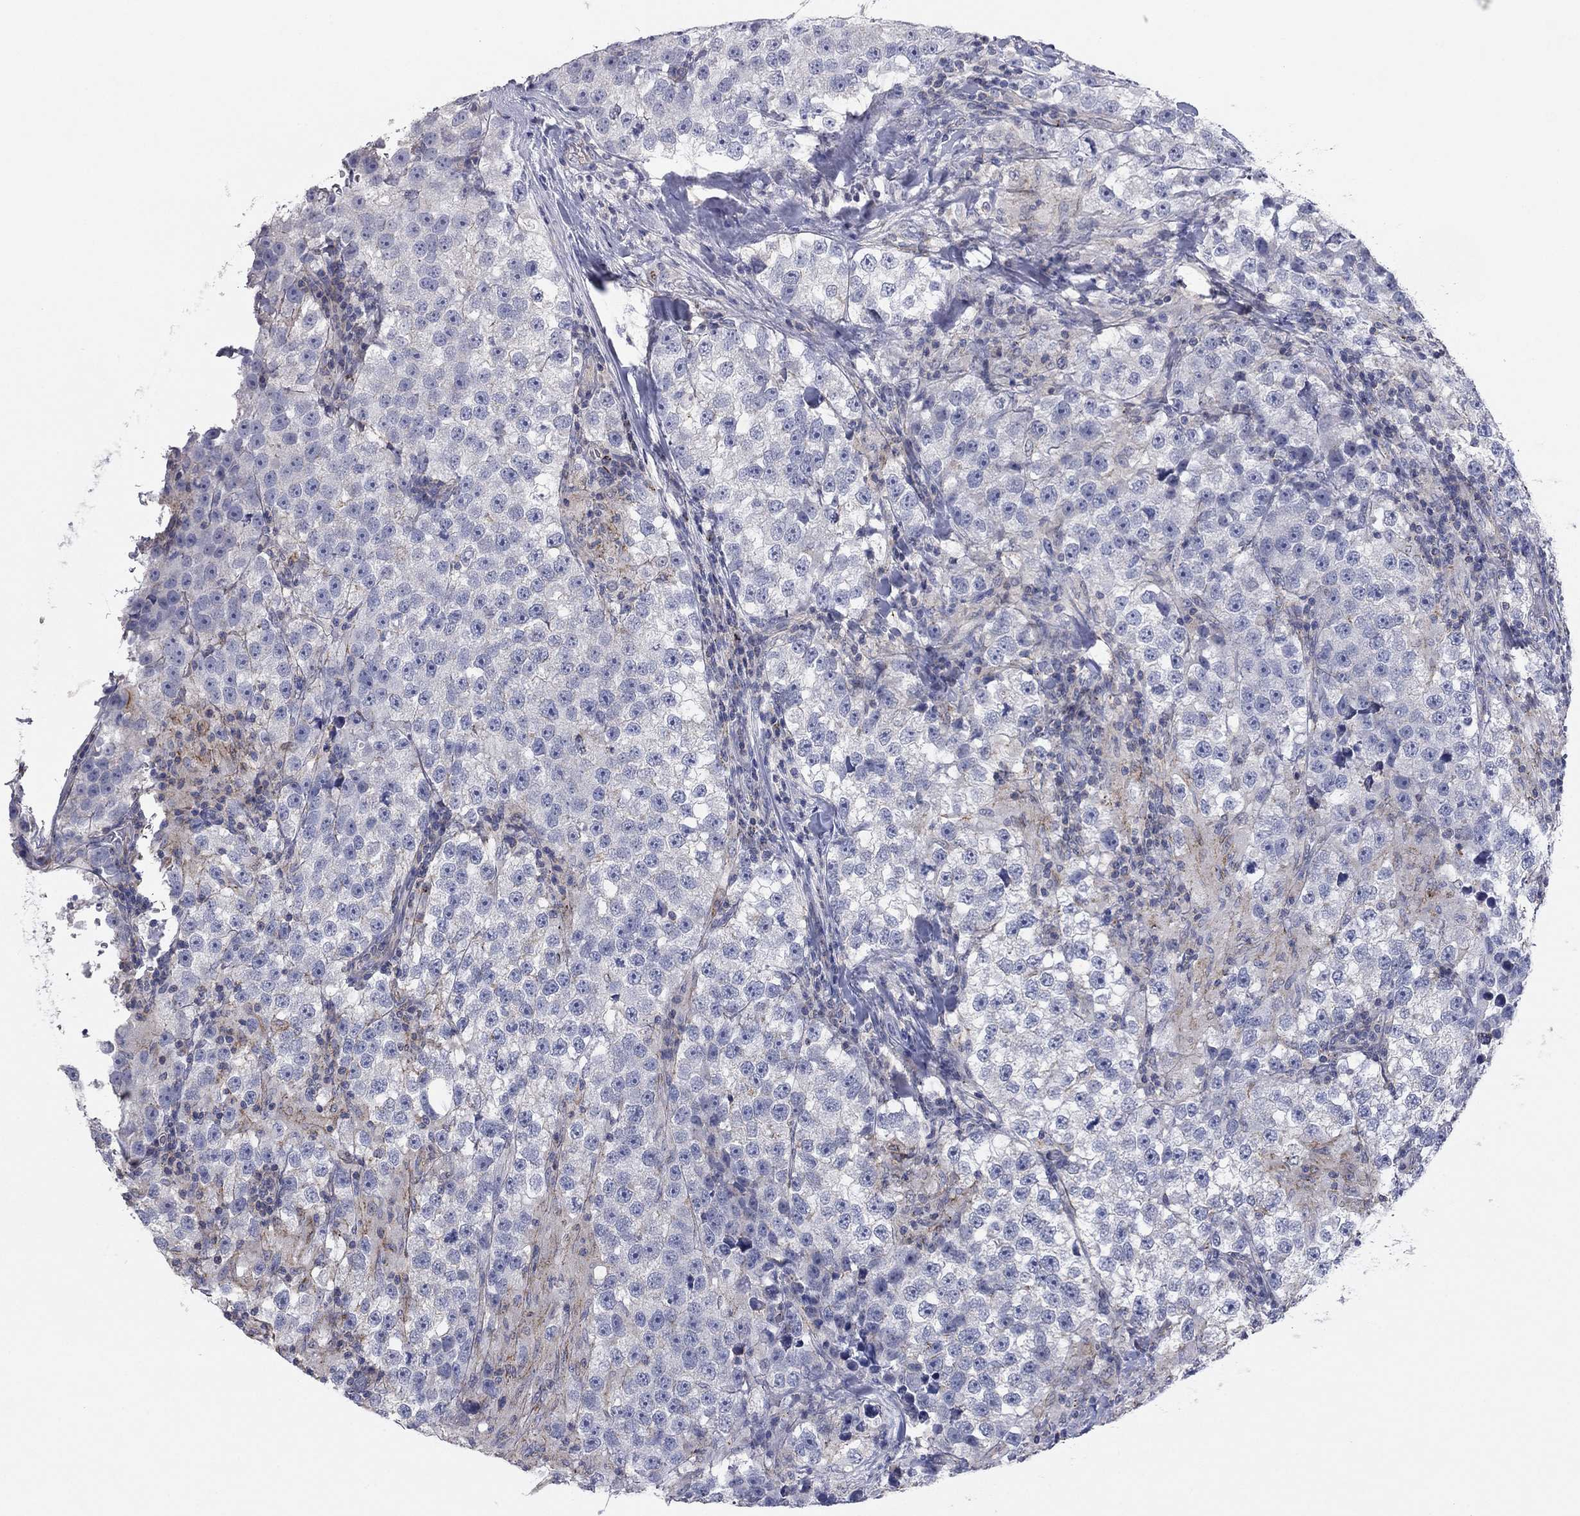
{"staining": {"intensity": "negative", "quantity": "none", "location": "none"}, "tissue": "testis cancer", "cell_type": "Tumor cells", "image_type": "cancer", "snomed": [{"axis": "morphology", "description": "Seminoma, NOS"}, {"axis": "topography", "description": "Testis"}], "caption": "Immunohistochemistry histopathology image of testis seminoma stained for a protein (brown), which demonstrates no positivity in tumor cells.", "gene": "SEPTIN3", "patient": {"sex": "male", "age": 46}}